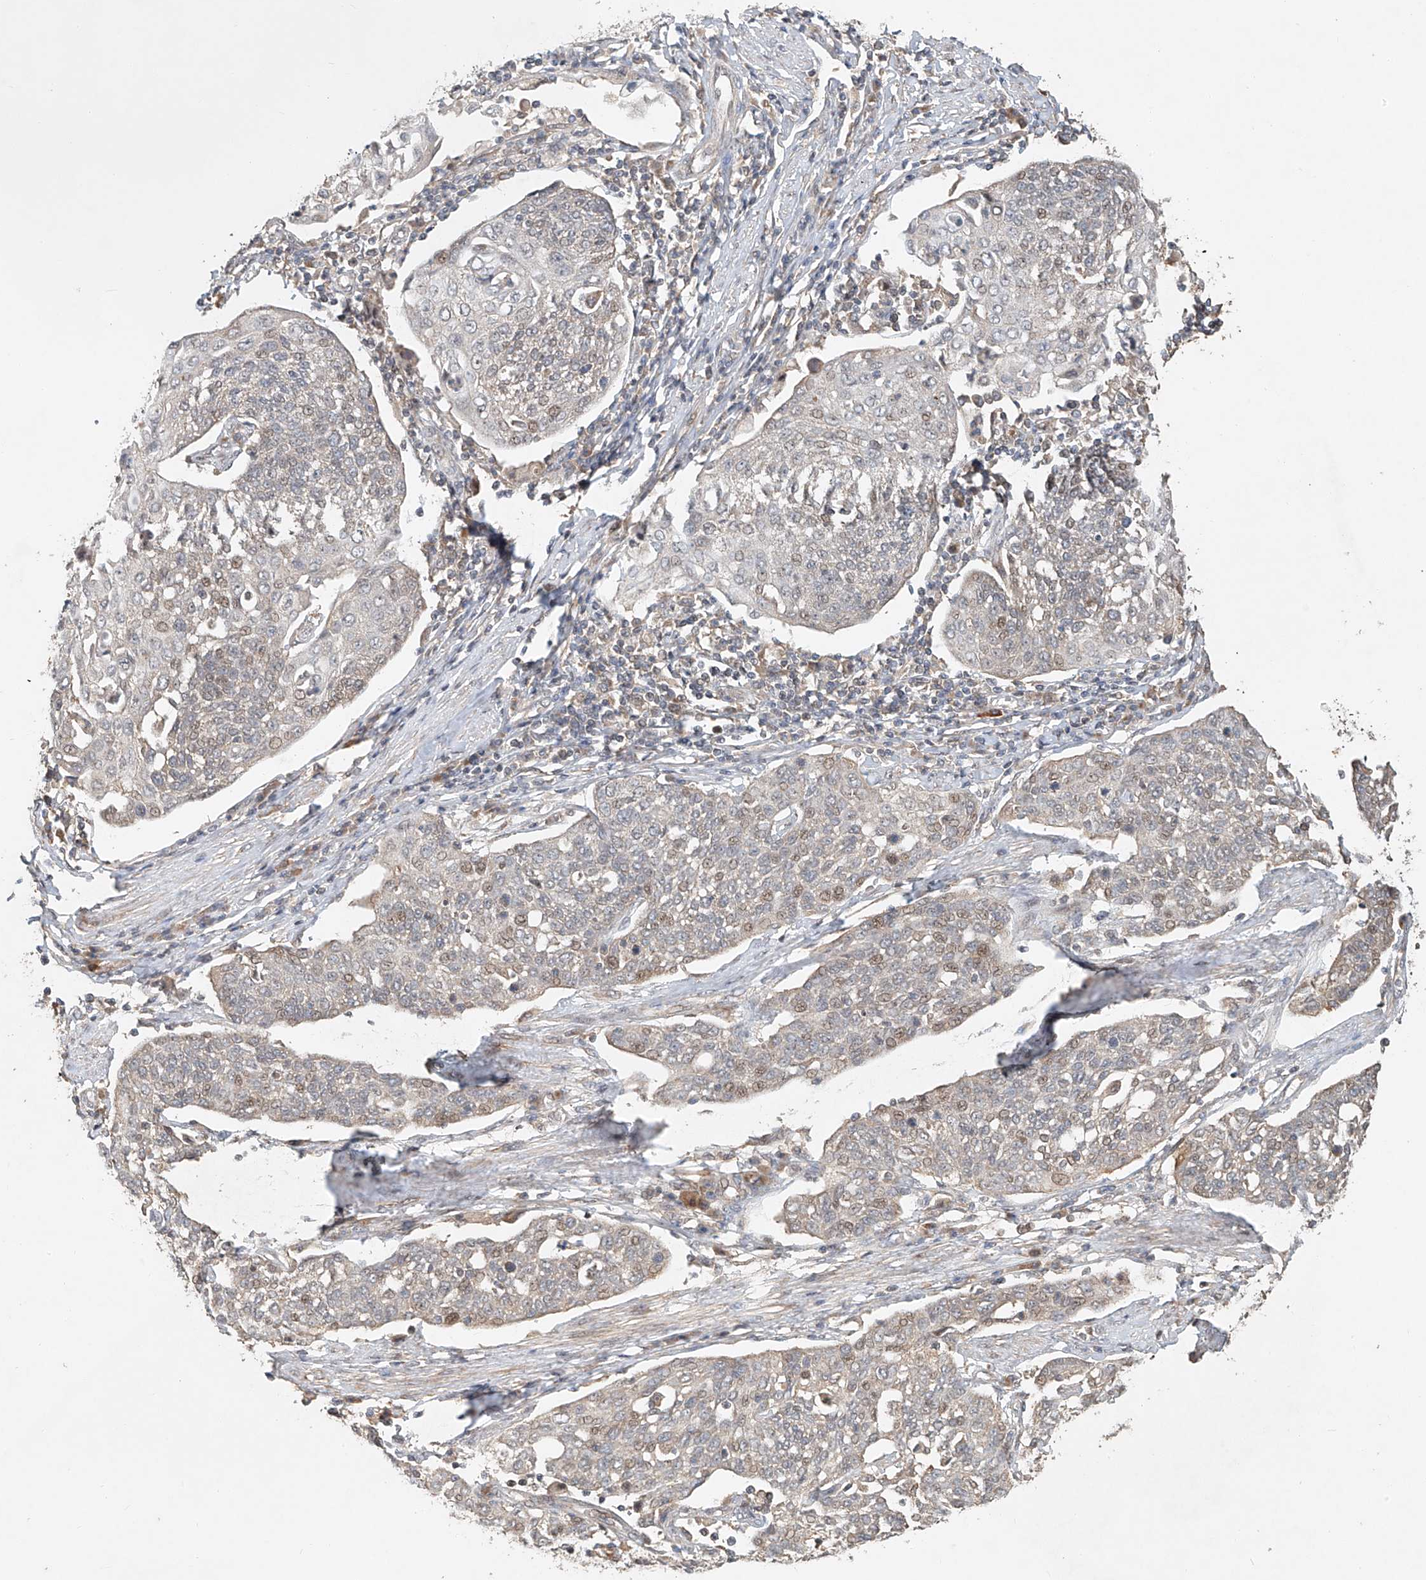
{"staining": {"intensity": "weak", "quantity": "<25%", "location": "nuclear"}, "tissue": "cervical cancer", "cell_type": "Tumor cells", "image_type": "cancer", "snomed": [{"axis": "morphology", "description": "Squamous cell carcinoma, NOS"}, {"axis": "topography", "description": "Cervix"}], "caption": "DAB immunohistochemical staining of human cervical cancer demonstrates no significant staining in tumor cells.", "gene": "TMEM61", "patient": {"sex": "female", "age": 34}}